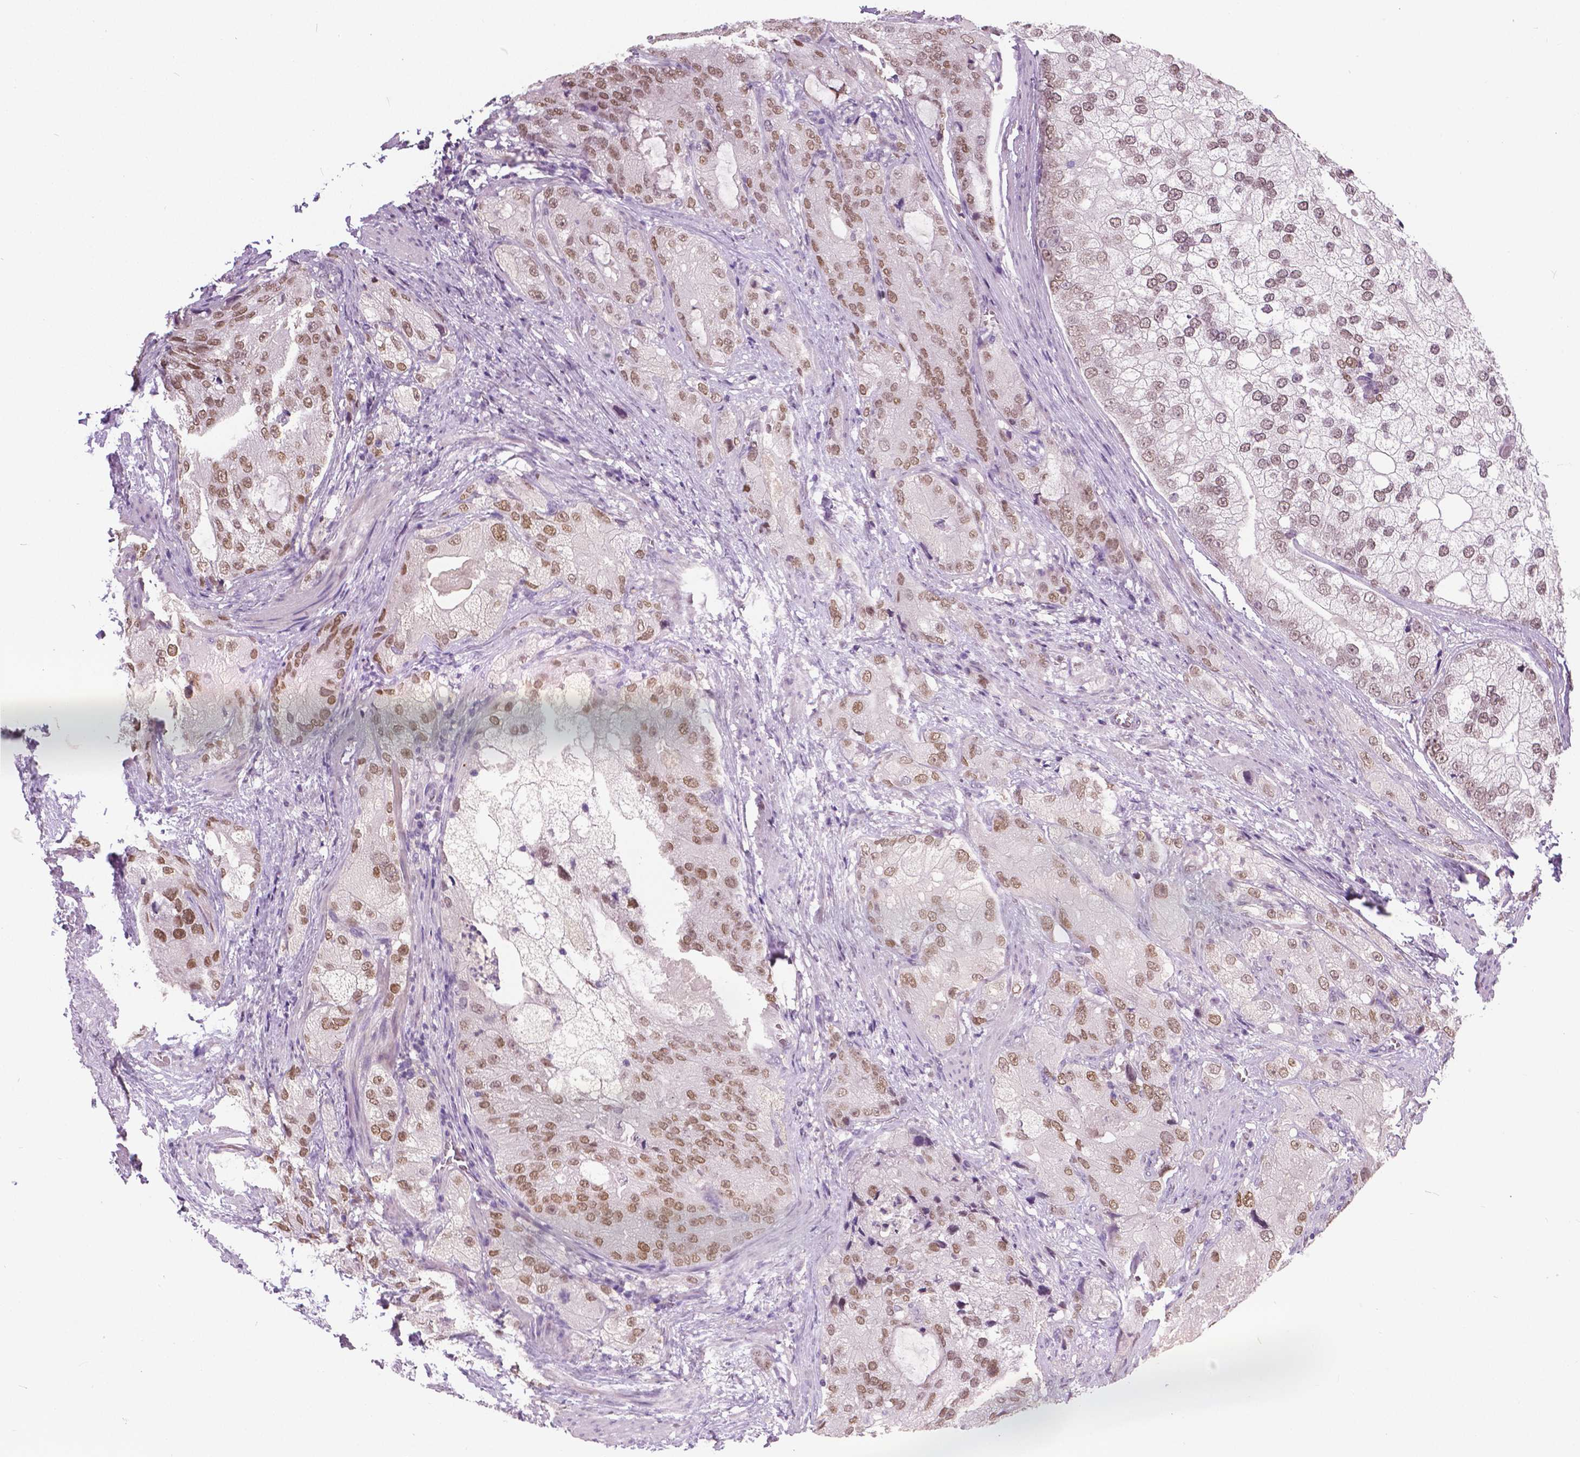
{"staining": {"intensity": "moderate", "quantity": ">75%", "location": "nuclear"}, "tissue": "prostate cancer", "cell_type": "Tumor cells", "image_type": "cancer", "snomed": [{"axis": "morphology", "description": "Adenocarcinoma, High grade"}, {"axis": "topography", "description": "Prostate"}], "caption": "Prostate cancer stained for a protein (brown) reveals moderate nuclear positive staining in about >75% of tumor cells.", "gene": "FOXA1", "patient": {"sex": "male", "age": 70}}